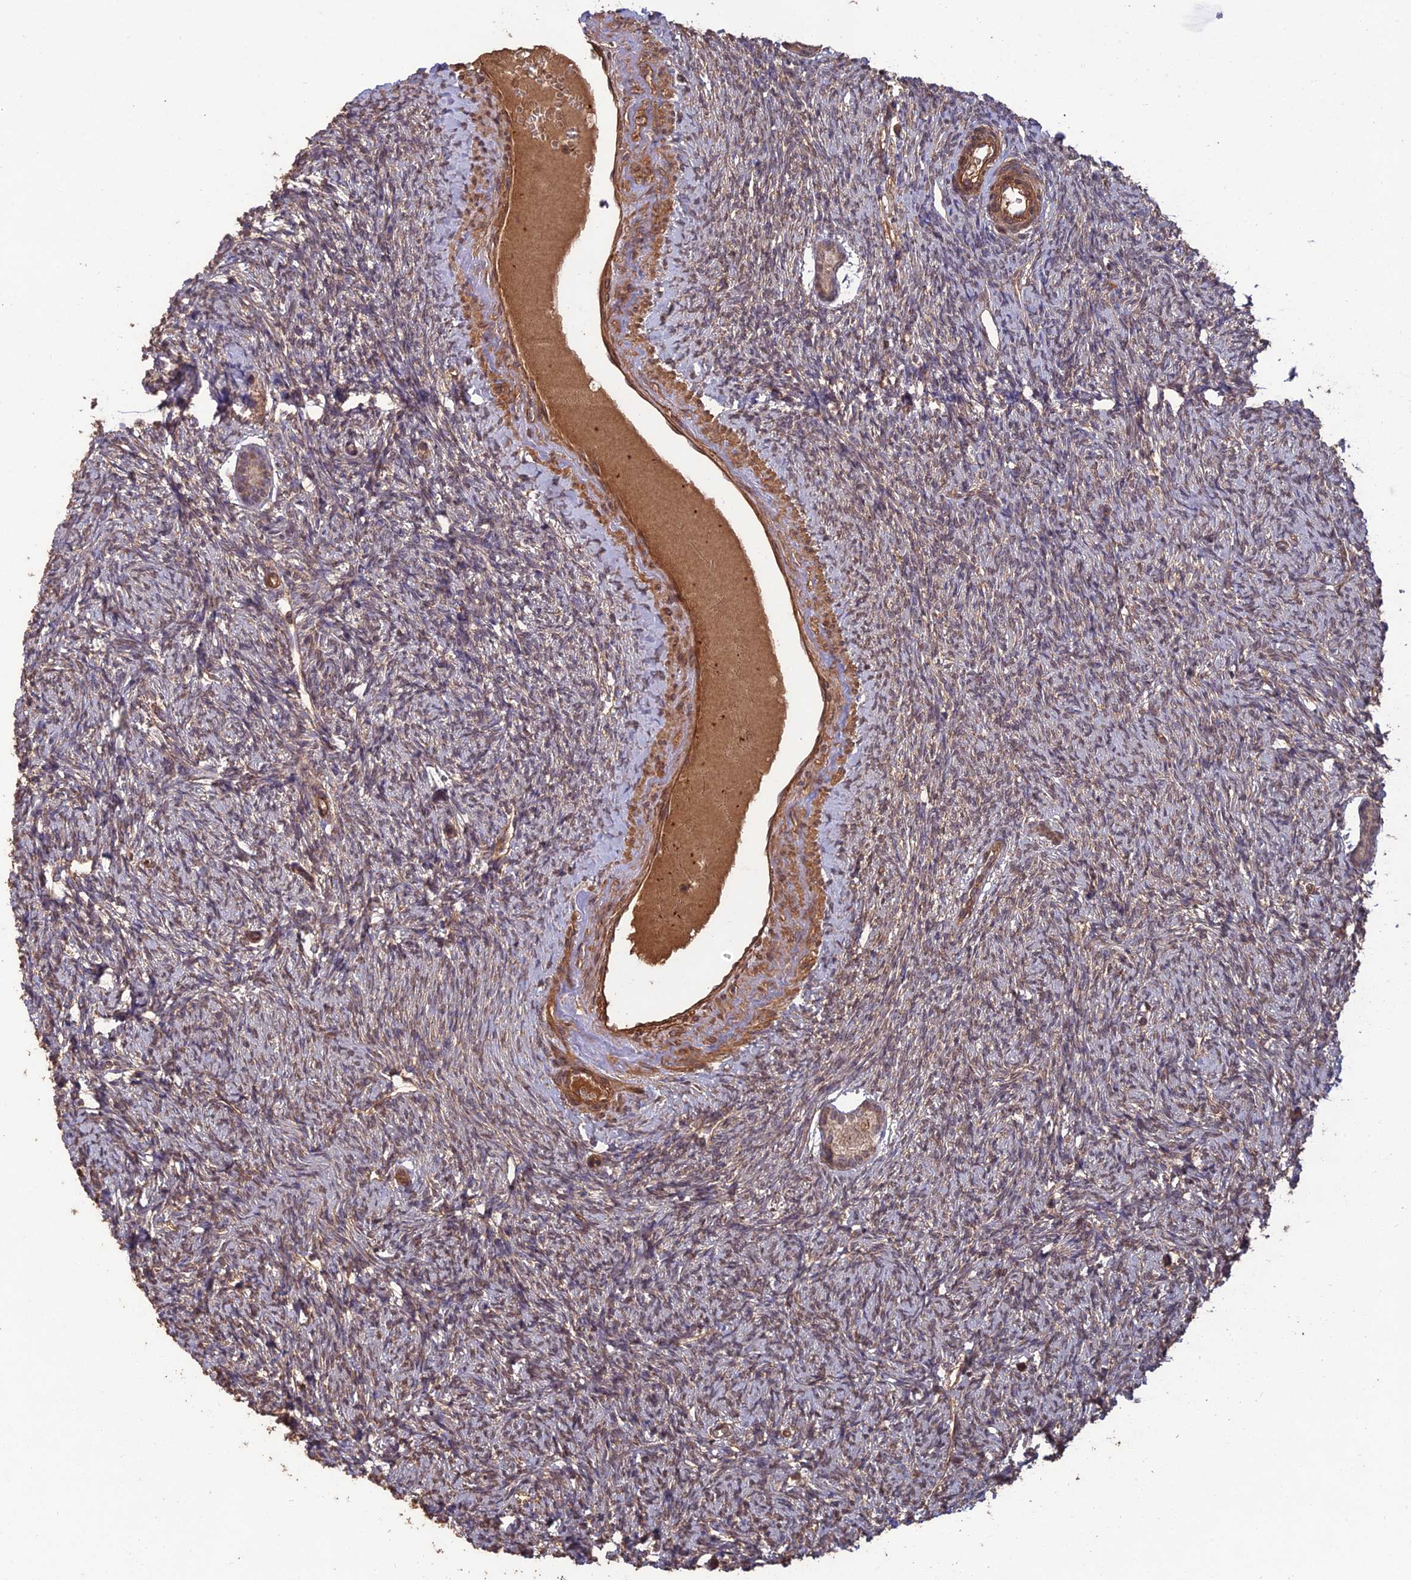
{"staining": {"intensity": "moderate", "quantity": ">75%", "location": "cytoplasmic/membranous"}, "tissue": "ovary", "cell_type": "Follicle cells", "image_type": "normal", "snomed": [{"axis": "morphology", "description": "Normal tissue, NOS"}, {"axis": "morphology", "description": "Cyst, NOS"}, {"axis": "topography", "description": "Ovary"}], "caption": "The micrograph shows immunohistochemical staining of normal ovary. There is moderate cytoplasmic/membranous positivity is seen in approximately >75% of follicle cells. Using DAB (3,3'-diaminobenzidine) (brown) and hematoxylin (blue) stains, captured at high magnification using brightfield microscopy.", "gene": "ATP6V0A2", "patient": {"sex": "female", "age": 33}}